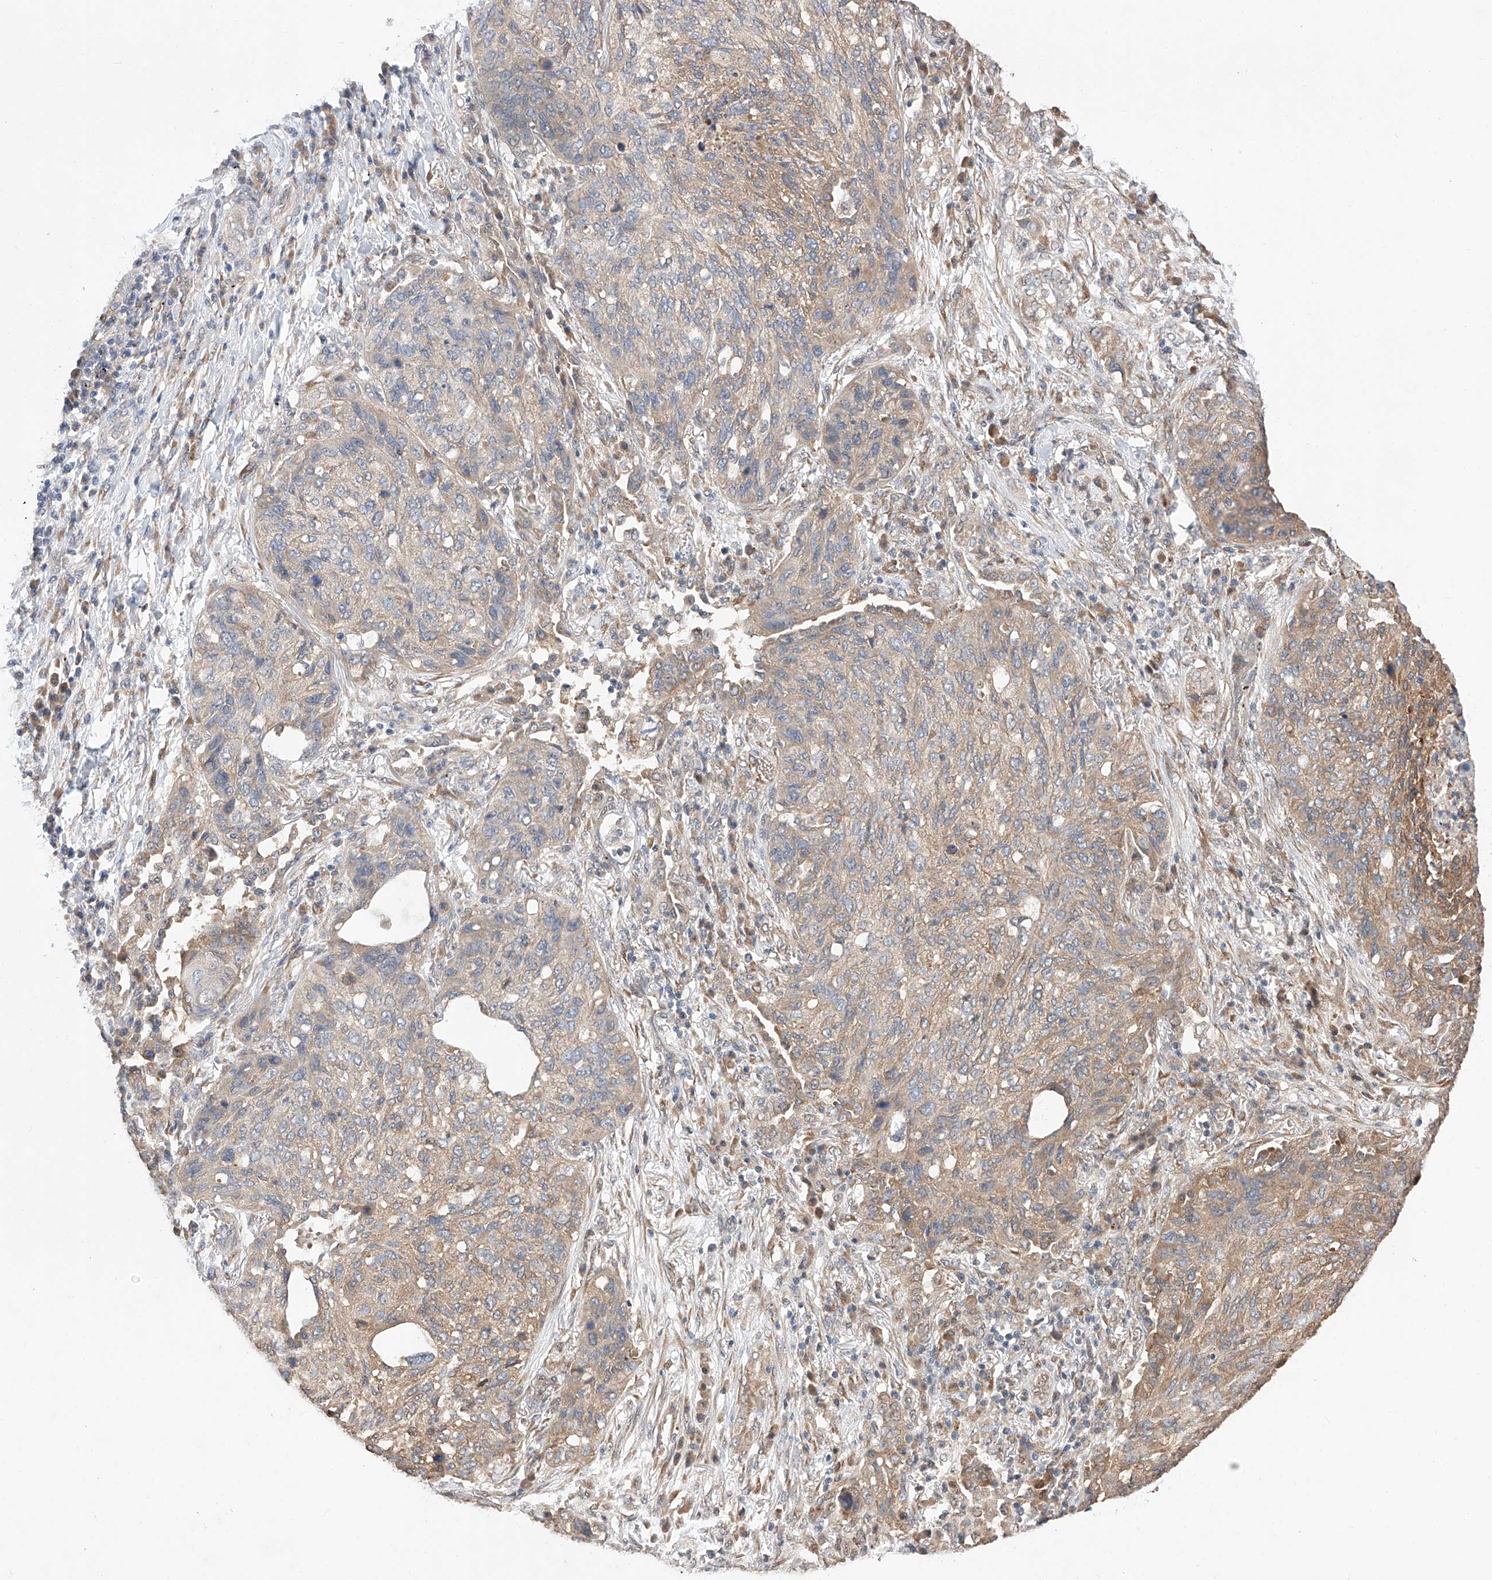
{"staining": {"intensity": "moderate", "quantity": "25%-75%", "location": "cytoplasmic/membranous"}, "tissue": "lung cancer", "cell_type": "Tumor cells", "image_type": "cancer", "snomed": [{"axis": "morphology", "description": "Squamous cell carcinoma, NOS"}, {"axis": "topography", "description": "Lung"}], "caption": "The image shows a brown stain indicating the presence of a protein in the cytoplasmic/membranous of tumor cells in squamous cell carcinoma (lung).", "gene": "ZSCAN4", "patient": {"sex": "female", "age": 63}}